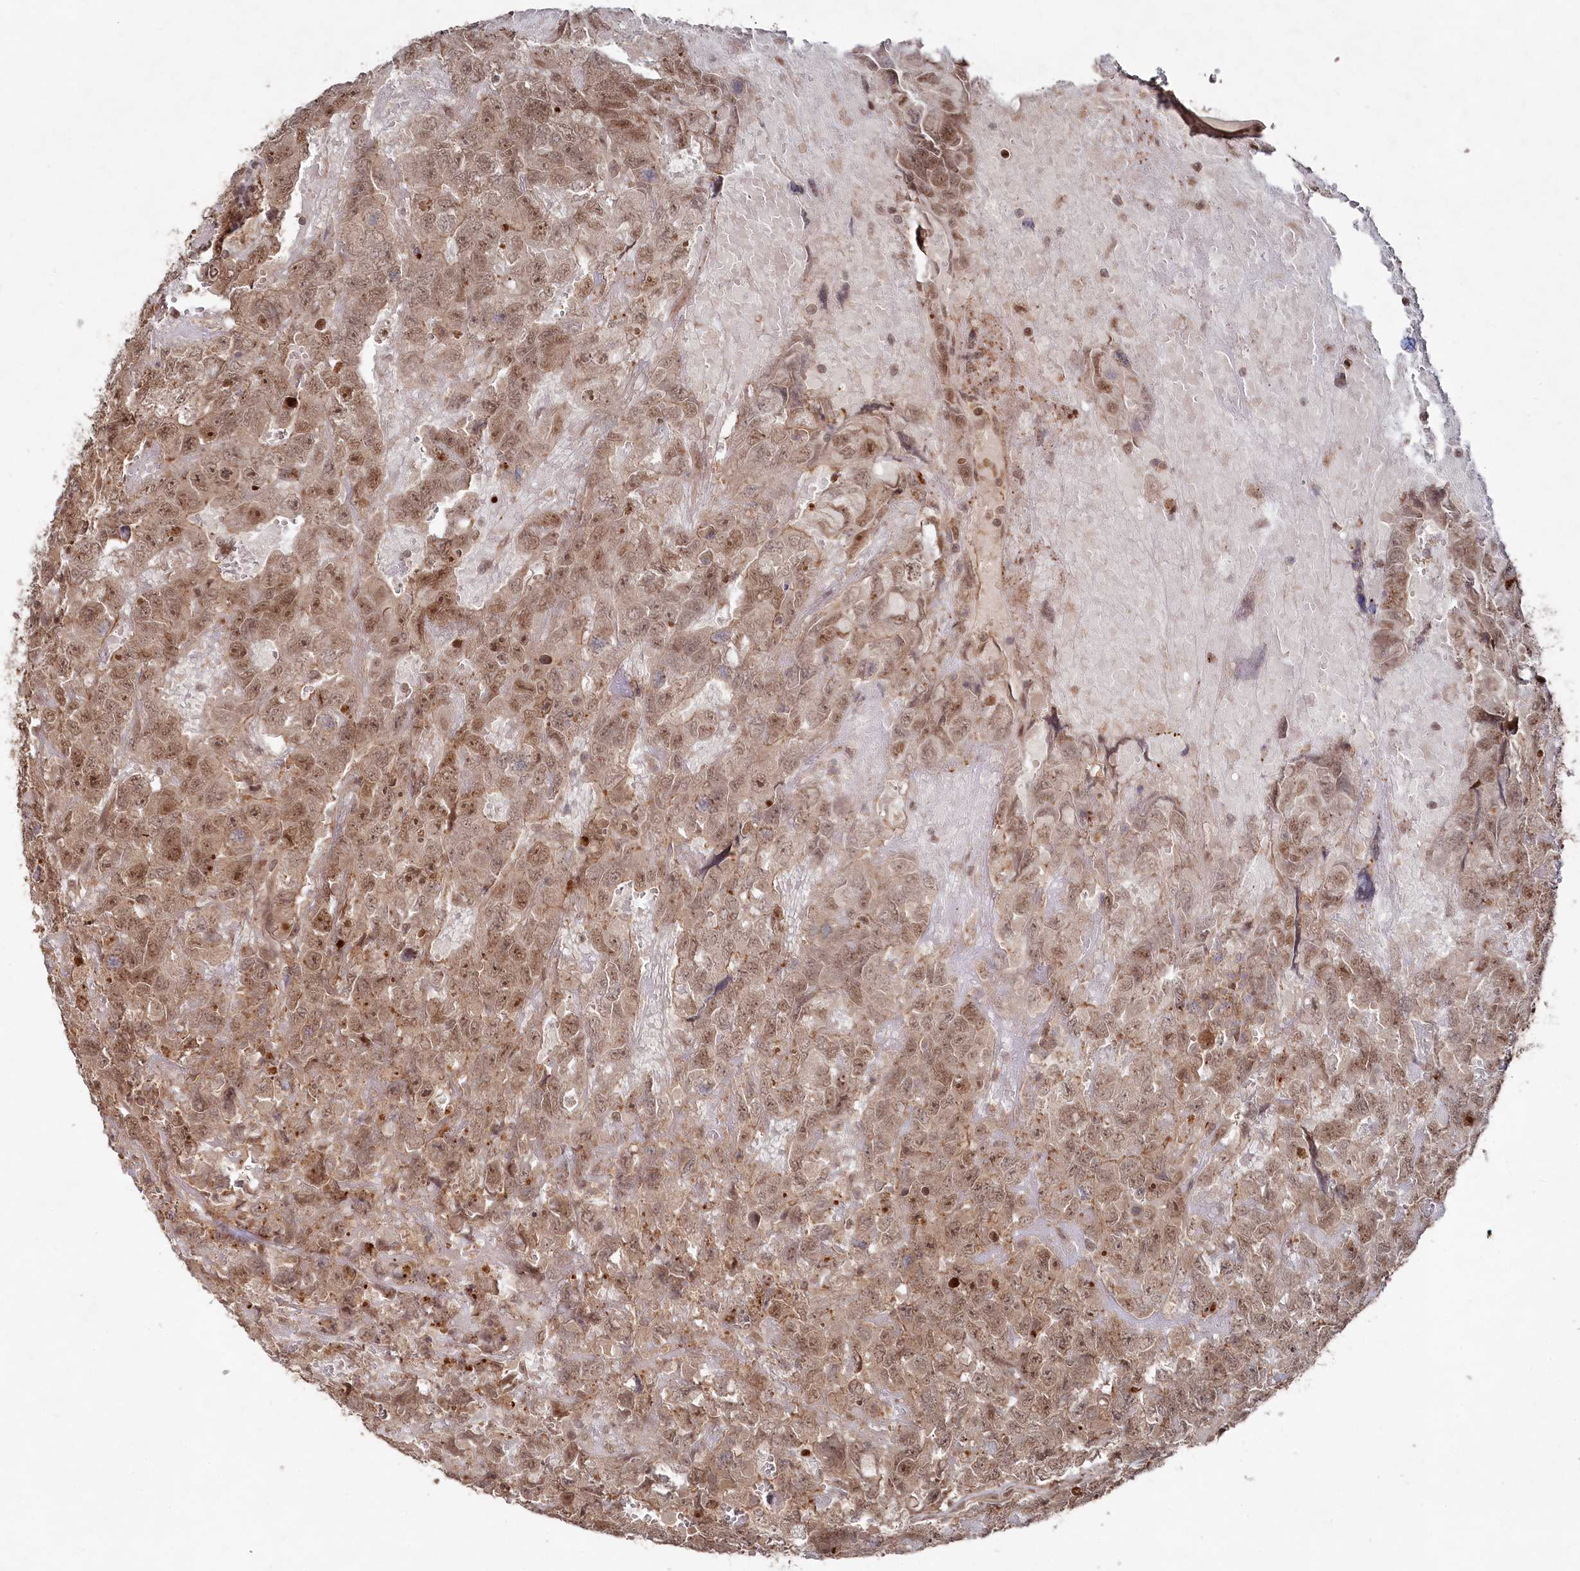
{"staining": {"intensity": "moderate", "quantity": ">75%", "location": "cytoplasmic/membranous,nuclear"}, "tissue": "testis cancer", "cell_type": "Tumor cells", "image_type": "cancer", "snomed": [{"axis": "morphology", "description": "Carcinoma, Embryonal, NOS"}, {"axis": "topography", "description": "Testis"}], "caption": "Testis embryonal carcinoma stained with a protein marker displays moderate staining in tumor cells.", "gene": "BORCS7", "patient": {"sex": "male", "age": 45}}